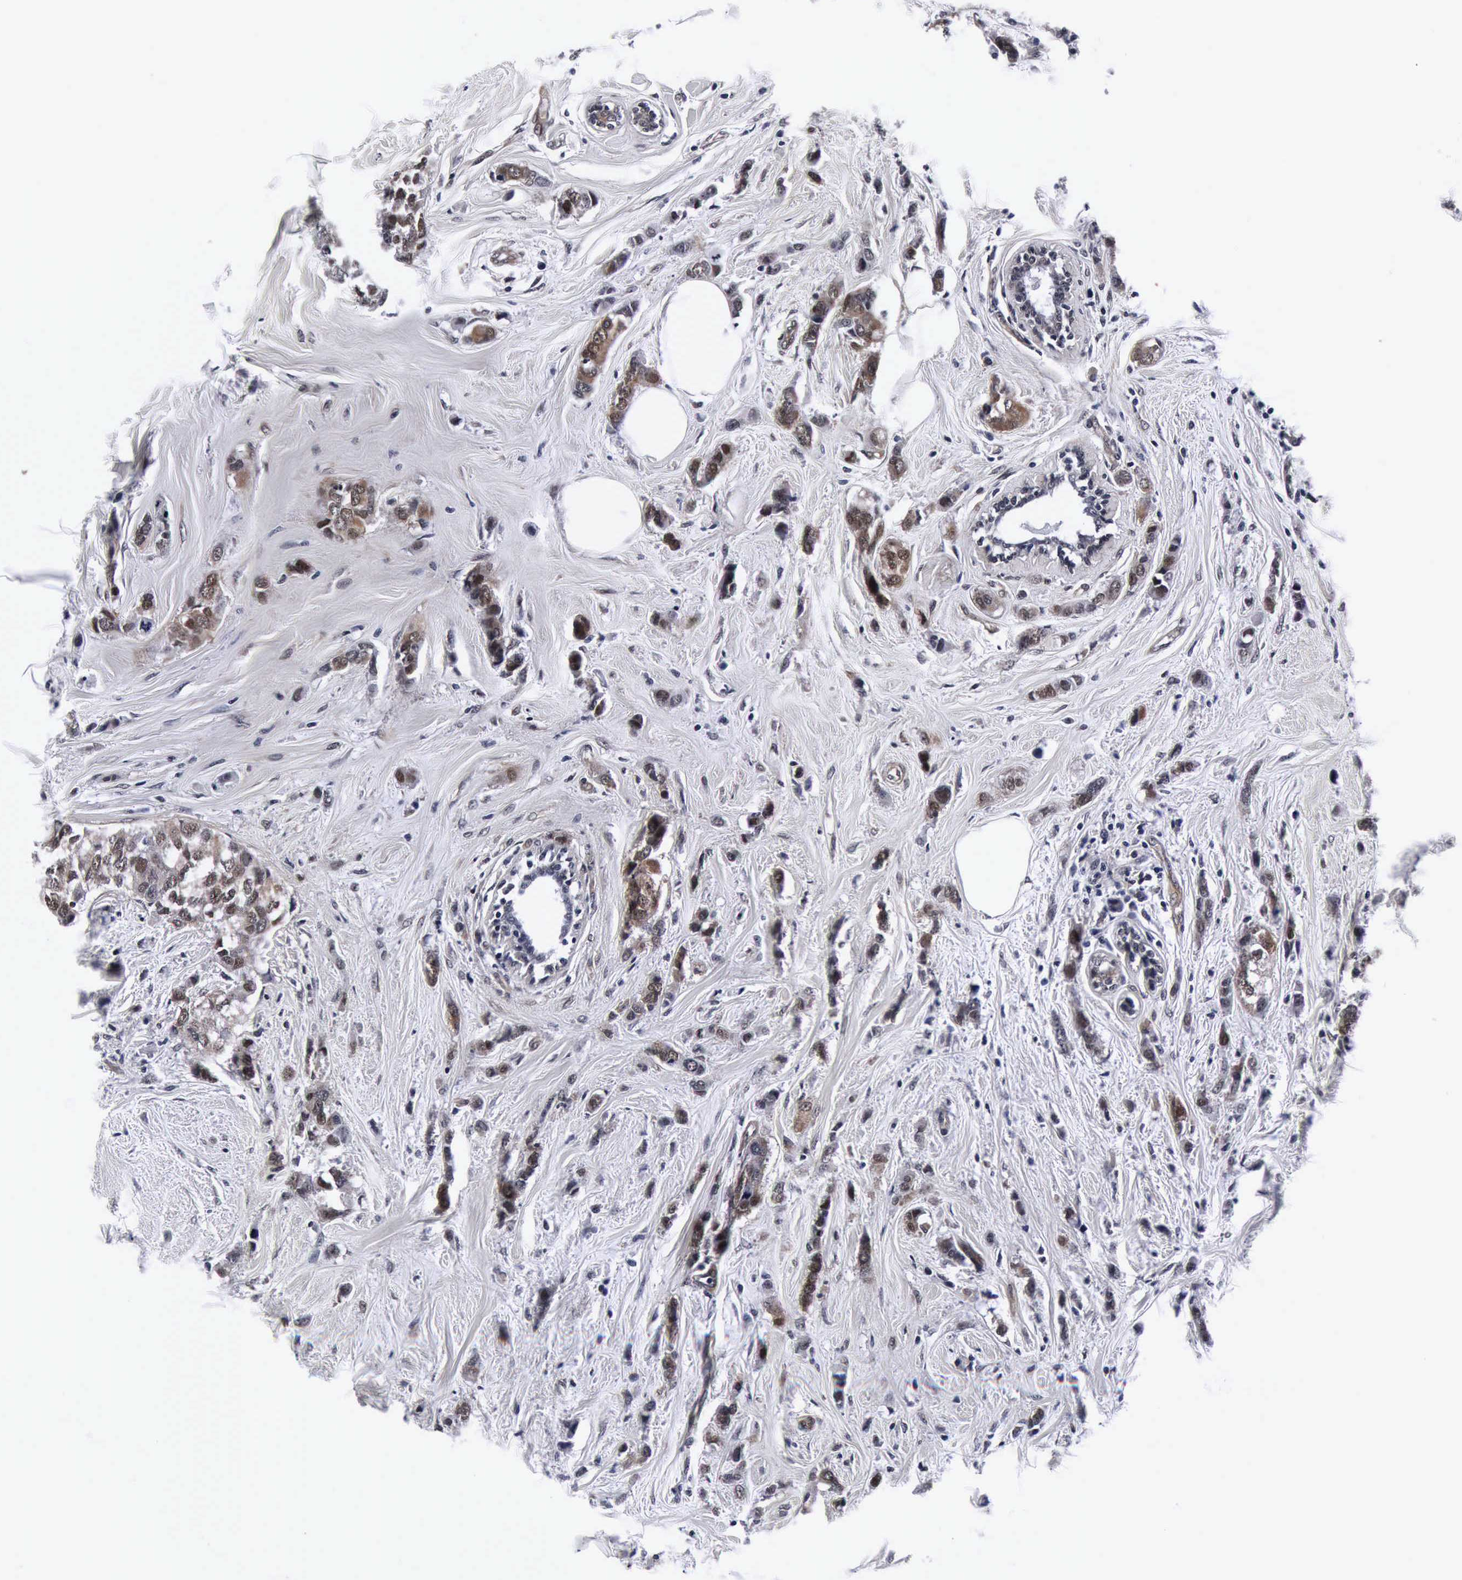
{"staining": {"intensity": "moderate", "quantity": ">75%", "location": "cytoplasmic/membranous,nuclear"}, "tissue": "breast cancer", "cell_type": "Tumor cells", "image_type": "cancer", "snomed": [{"axis": "morphology", "description": "Normal tissue, NOS"}, {"axis": "morphology", "description": "Duct carcinoma"}, {"axis": "topography", "description": "Breast"}], "caption": "Breast invasive ductal carcinoma tissue reveals moderate cytoplasmic/membranous and nuclear staining in approximately >75% of tumor cells, visualized by immunohistochemistry.", "gene": "UBC", "patient": {"sex": "female", "age": 50}}